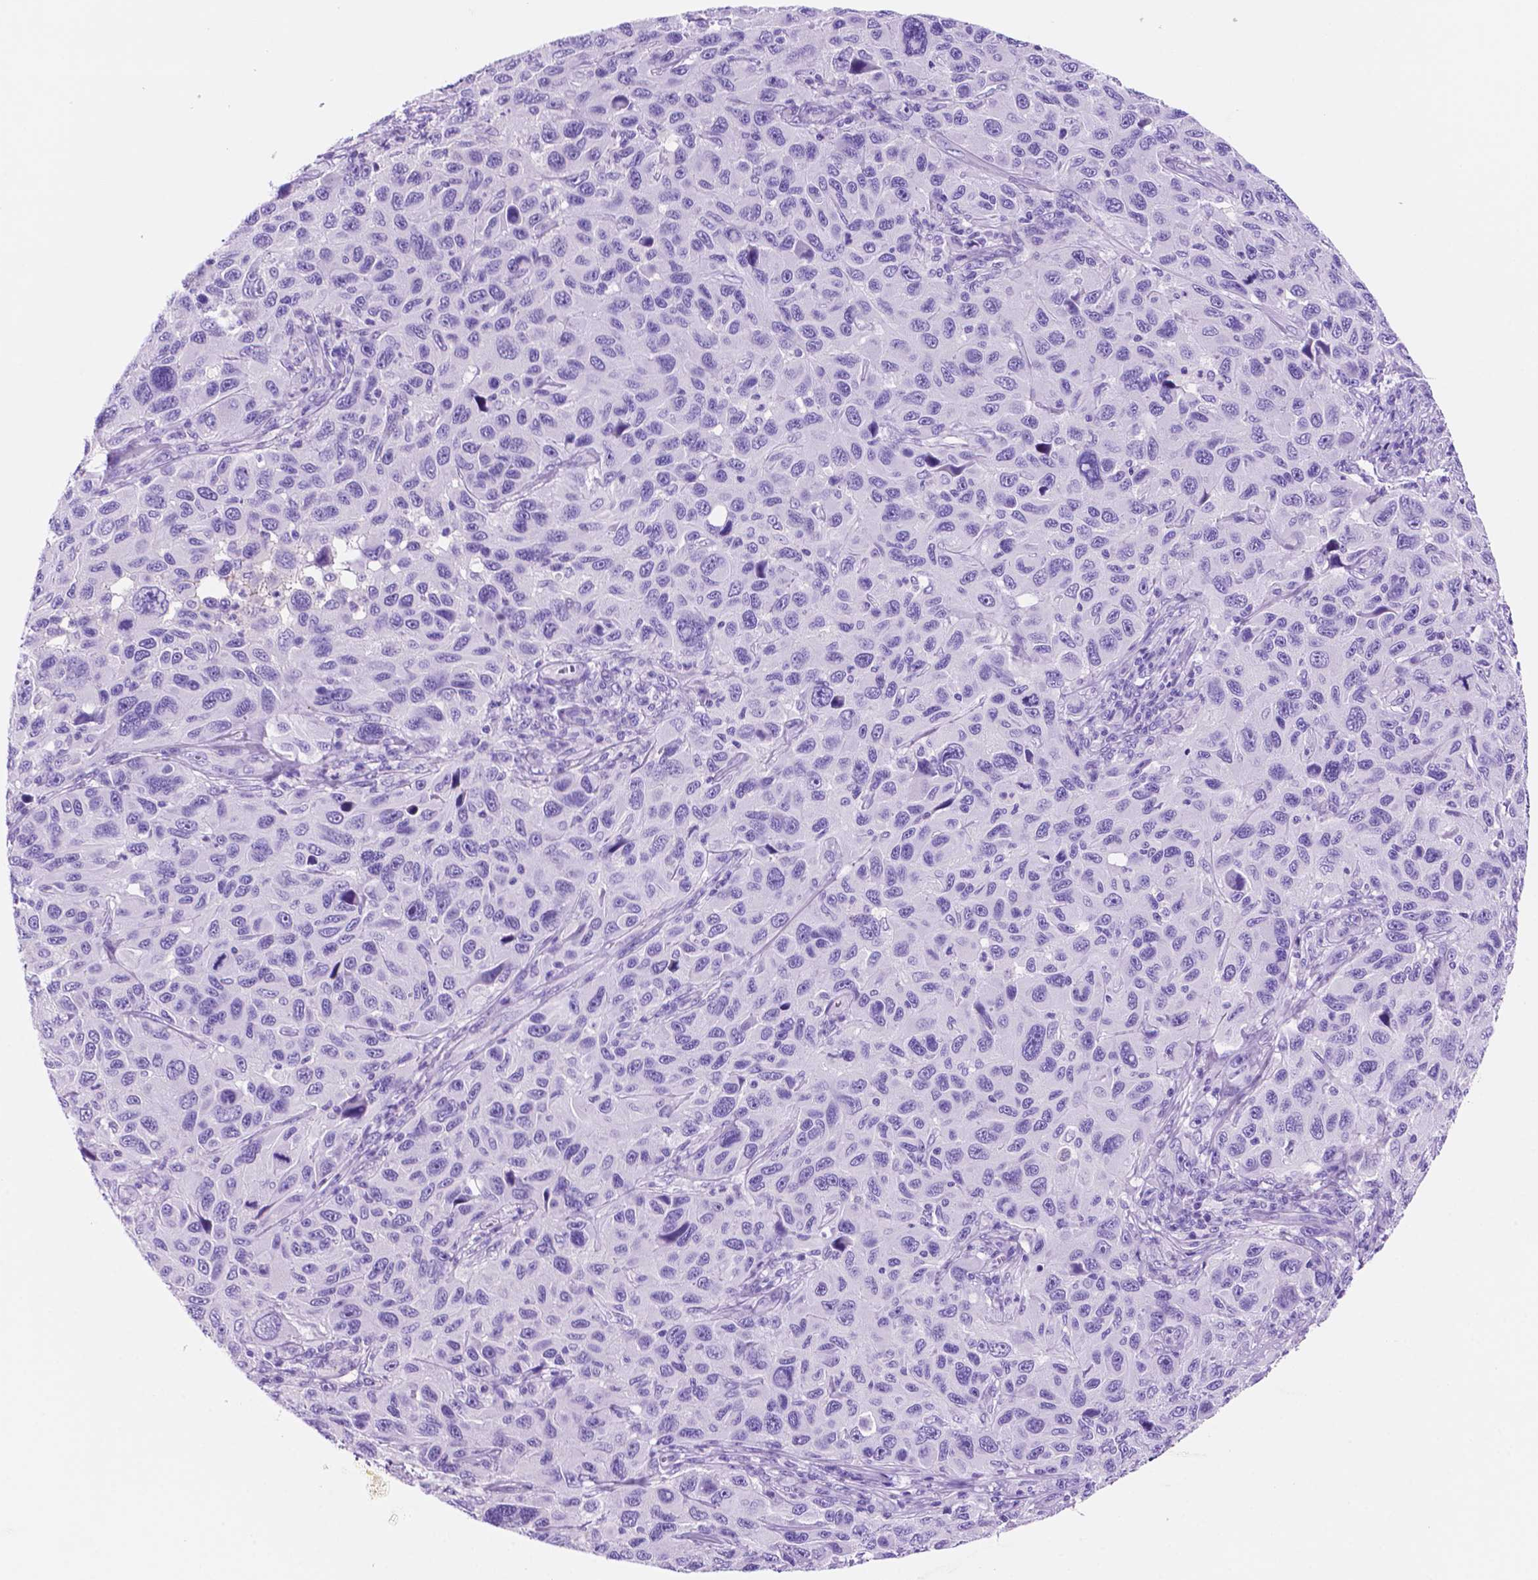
{"staining": {"intensity": "negative", "quantity": "none", "location": "none"}, "tissue": "melanoma", "cell_type": "Tumor cells", "image_type": "cancer", "snomed": [{"axis": "morphology", "description": "Malignant melanoma, NOS"}, {"axis": "topography", "description": "Skin"}], "caption": "Immunohistochemistry of melanoma shows no positivity in tumor cells.", "gene": "FOXB2", "patient": {"sex": "male", "age": 53}}